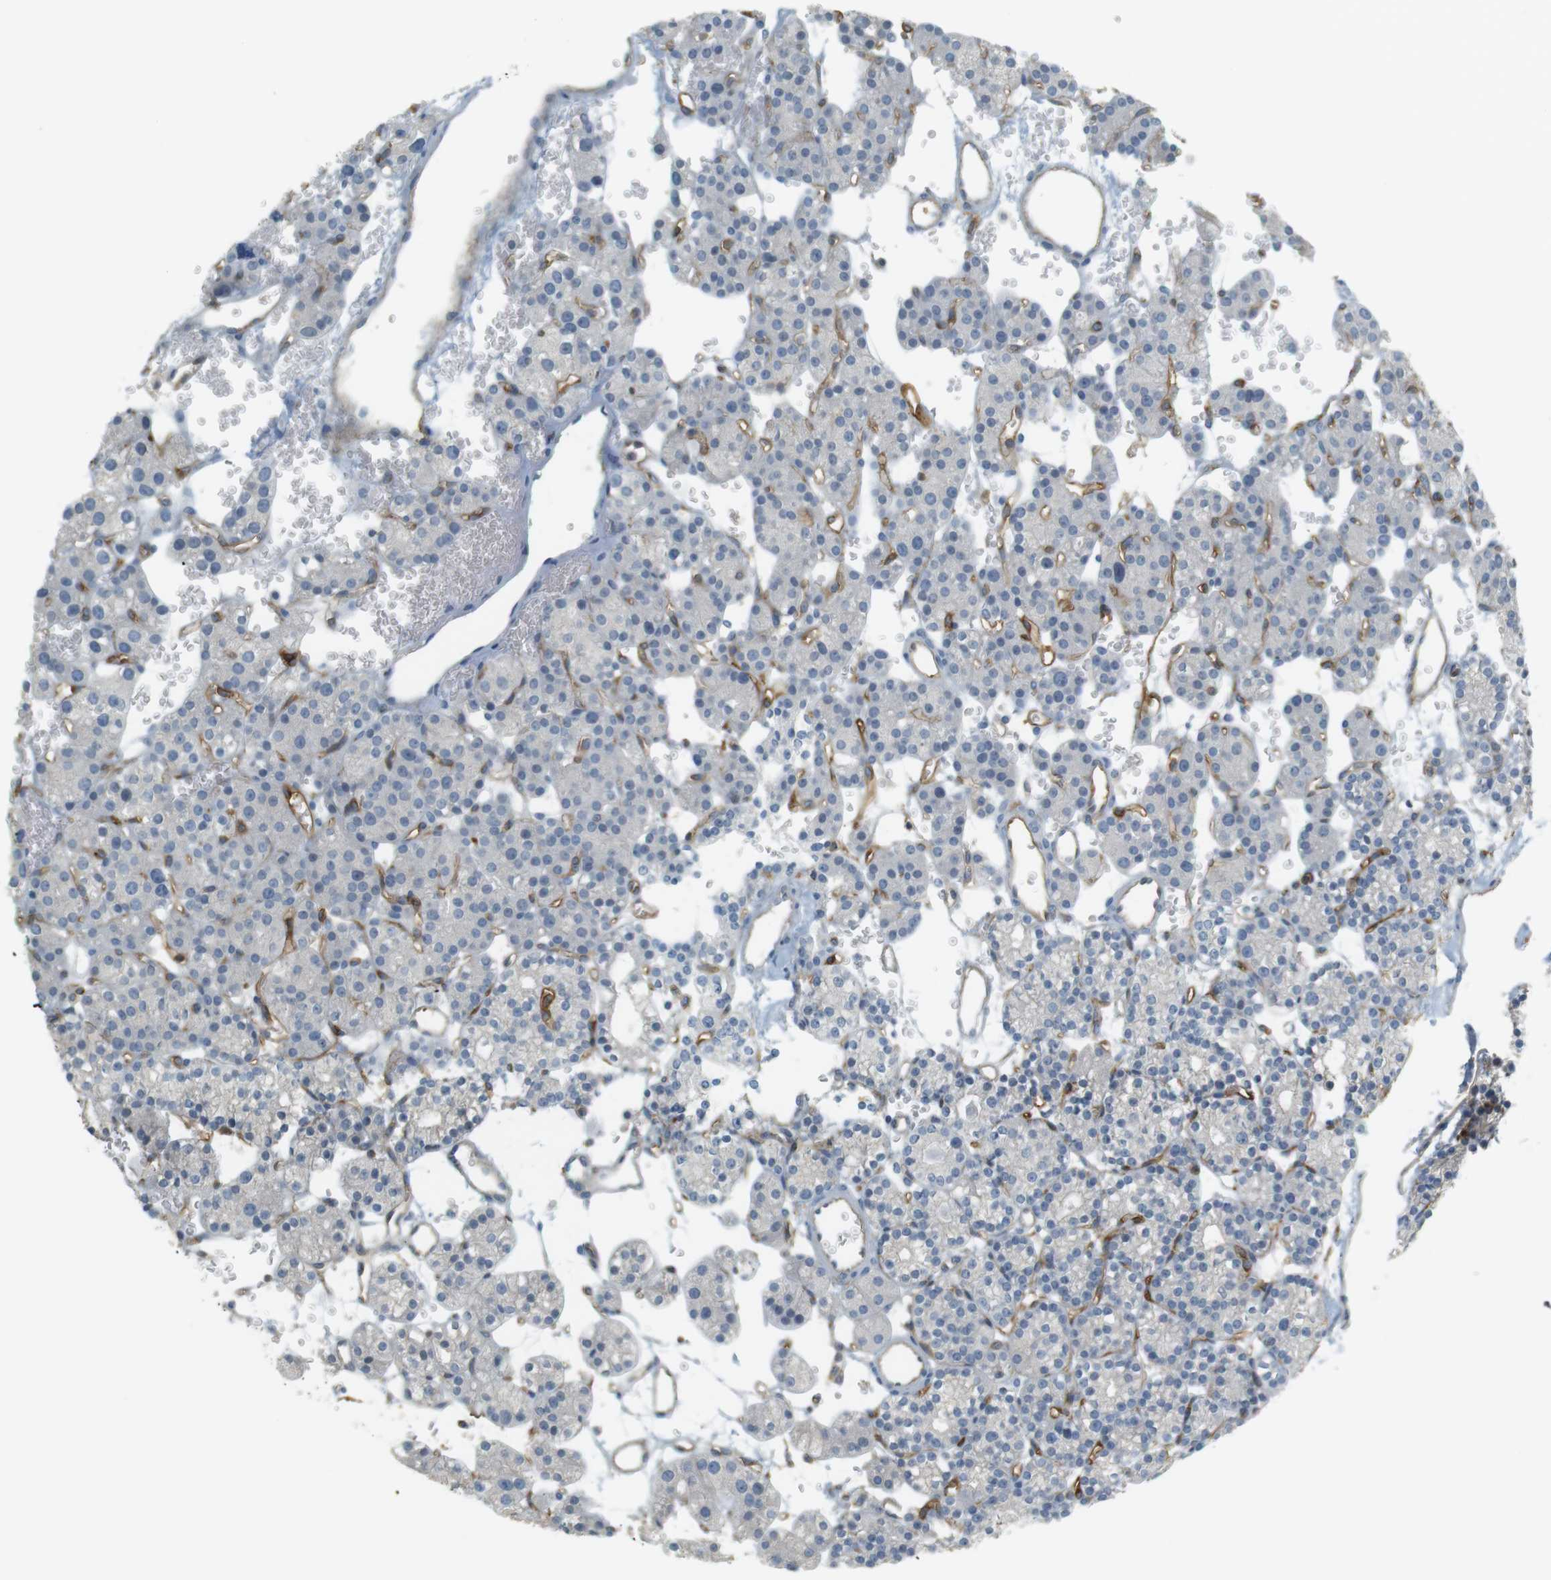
{"staining": {"intensity": "negative", "quantity": "none", "location": "none"}, "tissue": "parathyroid gland", "cell_type": "Glandular cells", "image_type": "normal", "snomed": [{"axis": "morphology", "description": "Normal tissue, NOS"}, {"axis": "topography", "description": "Parathyroid gland"}], "caption": "Micrograph shows no significant protein staining in glandular cells of normal parathyroid gland. (DAB (3,3'-diaminobenzidine) immunohistochemistry, high magnification).", "gene": "F2R", "patient": {"sex": "female", "age": 64}}